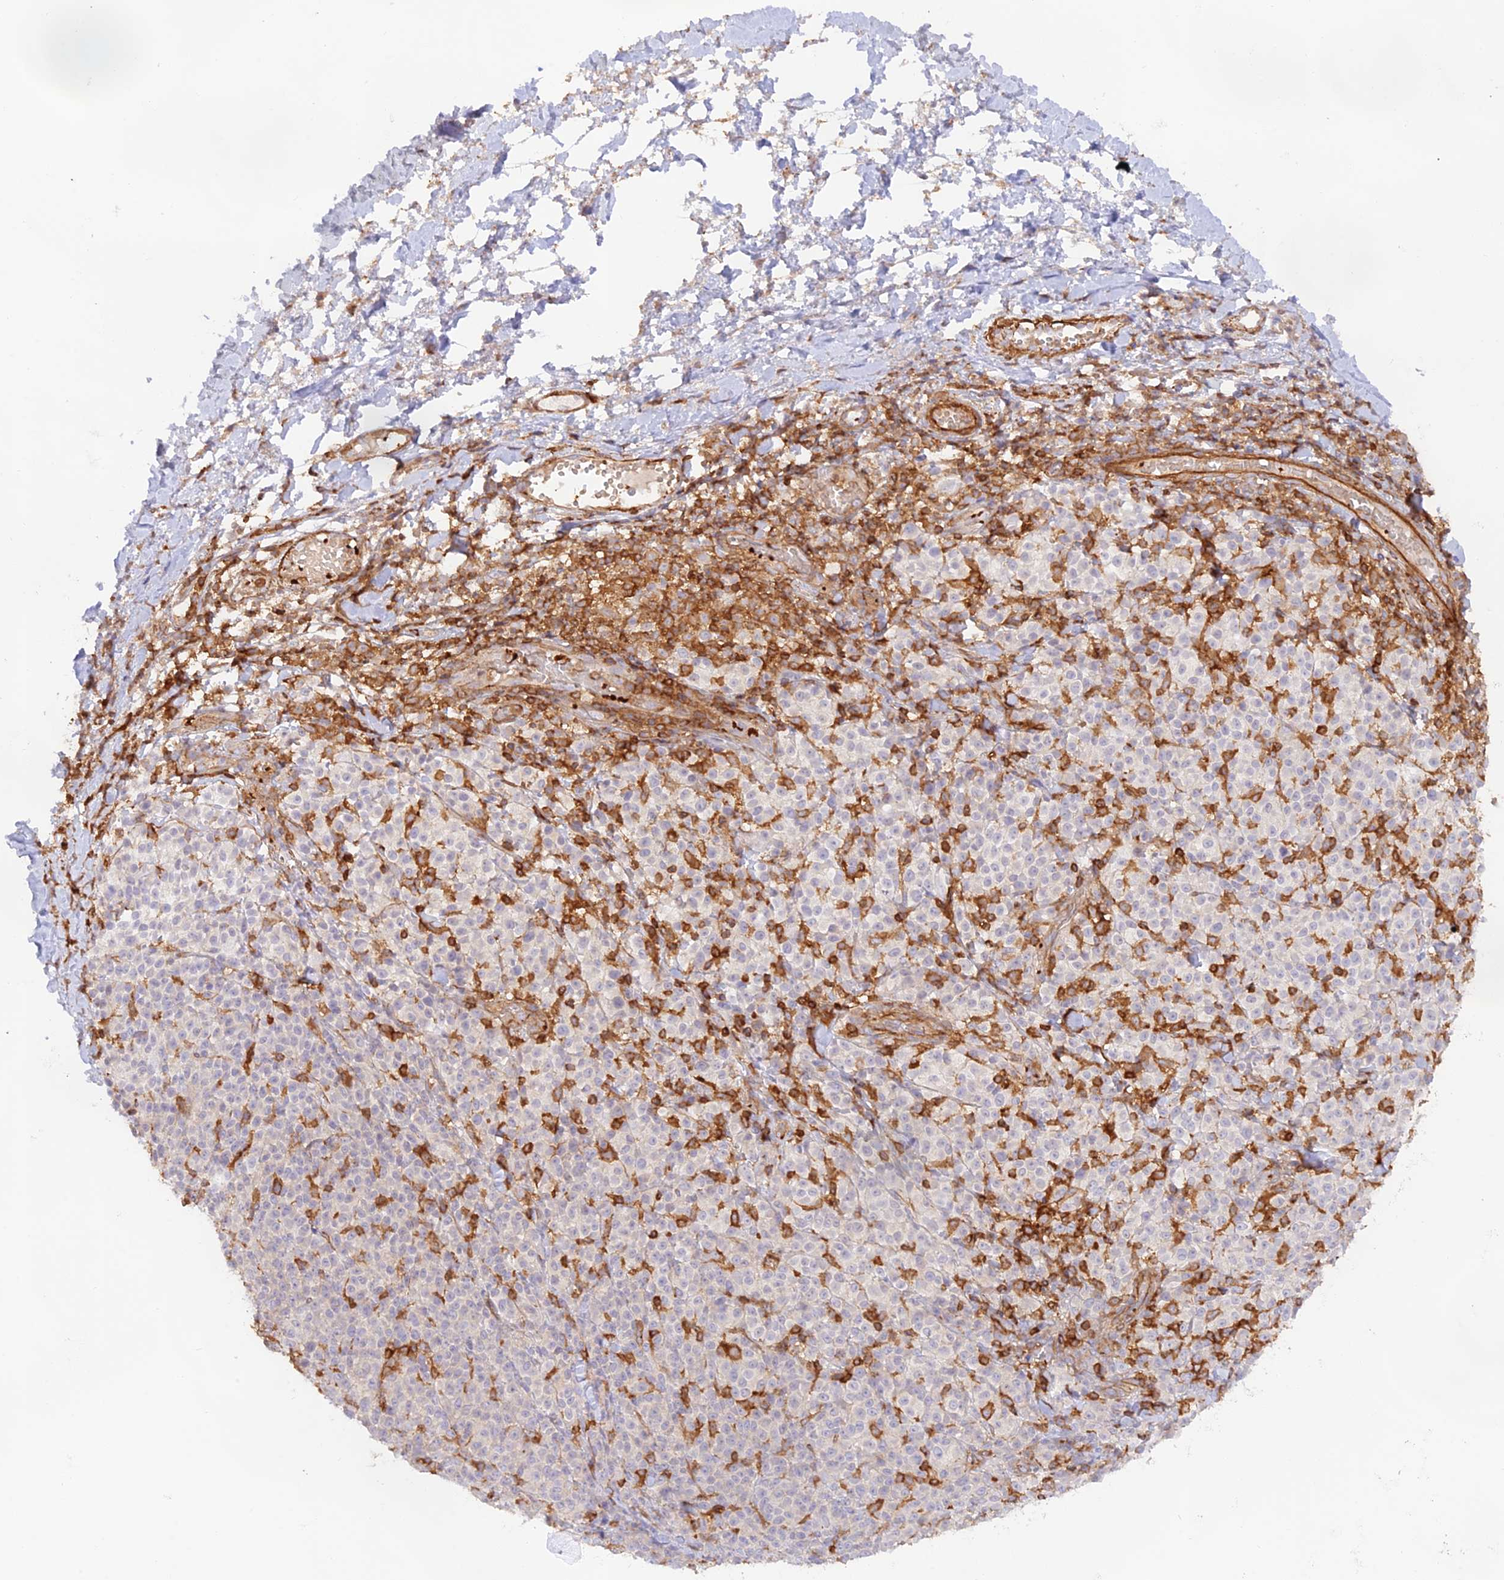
{"staining": {"intensity": "negative", "quantity": "none", "location": "none"}, "tissue": "melanoma", "cell_type": "Tumor cells", "image_type": "cancer", "snomed": [{"axis": "morphology", "description": "Normal tissue, NOS"}, {"axis": "morphology", "description": "Malignant melanoma, NOS"}, {"axis": "topography", "description": "Skin"}], "caption": "High power microscopy image of an IHC image of malignant melanoma, revealing no significant expression in tumor cells.", "gene": "DENND1C", "patient": {"sex": "female", "age": 34}}